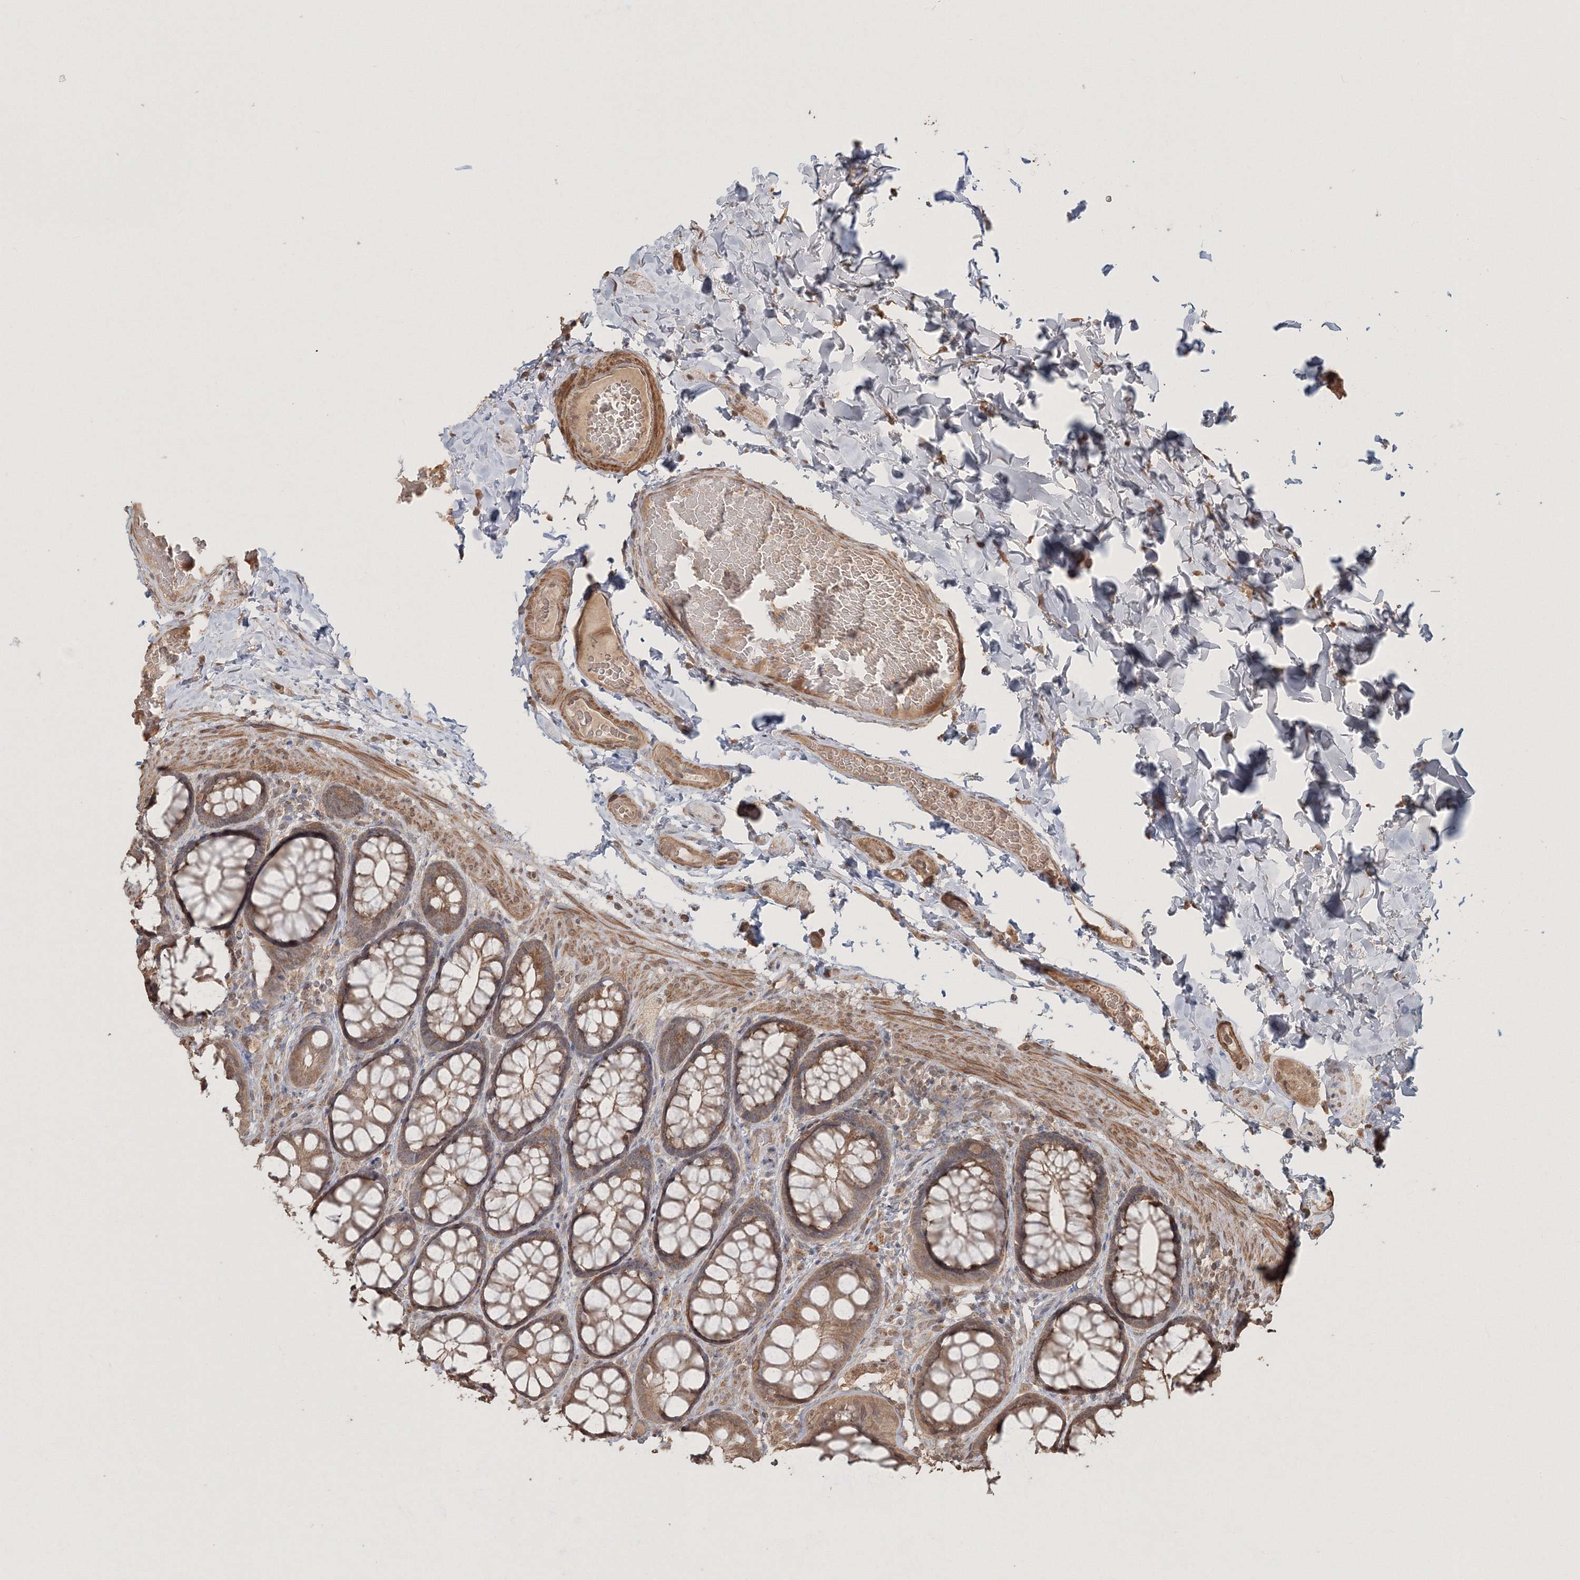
{"staining": {"intensity": "negative", "quantity": "none", "location": "none"}, "tissue": "colon", "cell_type": "Endothelial cells", "image_type": "normal", "snomed": [{"axis": "morphology", "description": "Normal tissue, NOS"}, {"axis": "topography", "description": "Colon"}], "caption": "This photomicrograph is of normal colon stained with IHC to label a protein in brown with the nuclei are counter-stained blue. There is no expression in endothelial cells.", "gene": "CCDC122", "patient": {"sex": "male", "age": 47}}